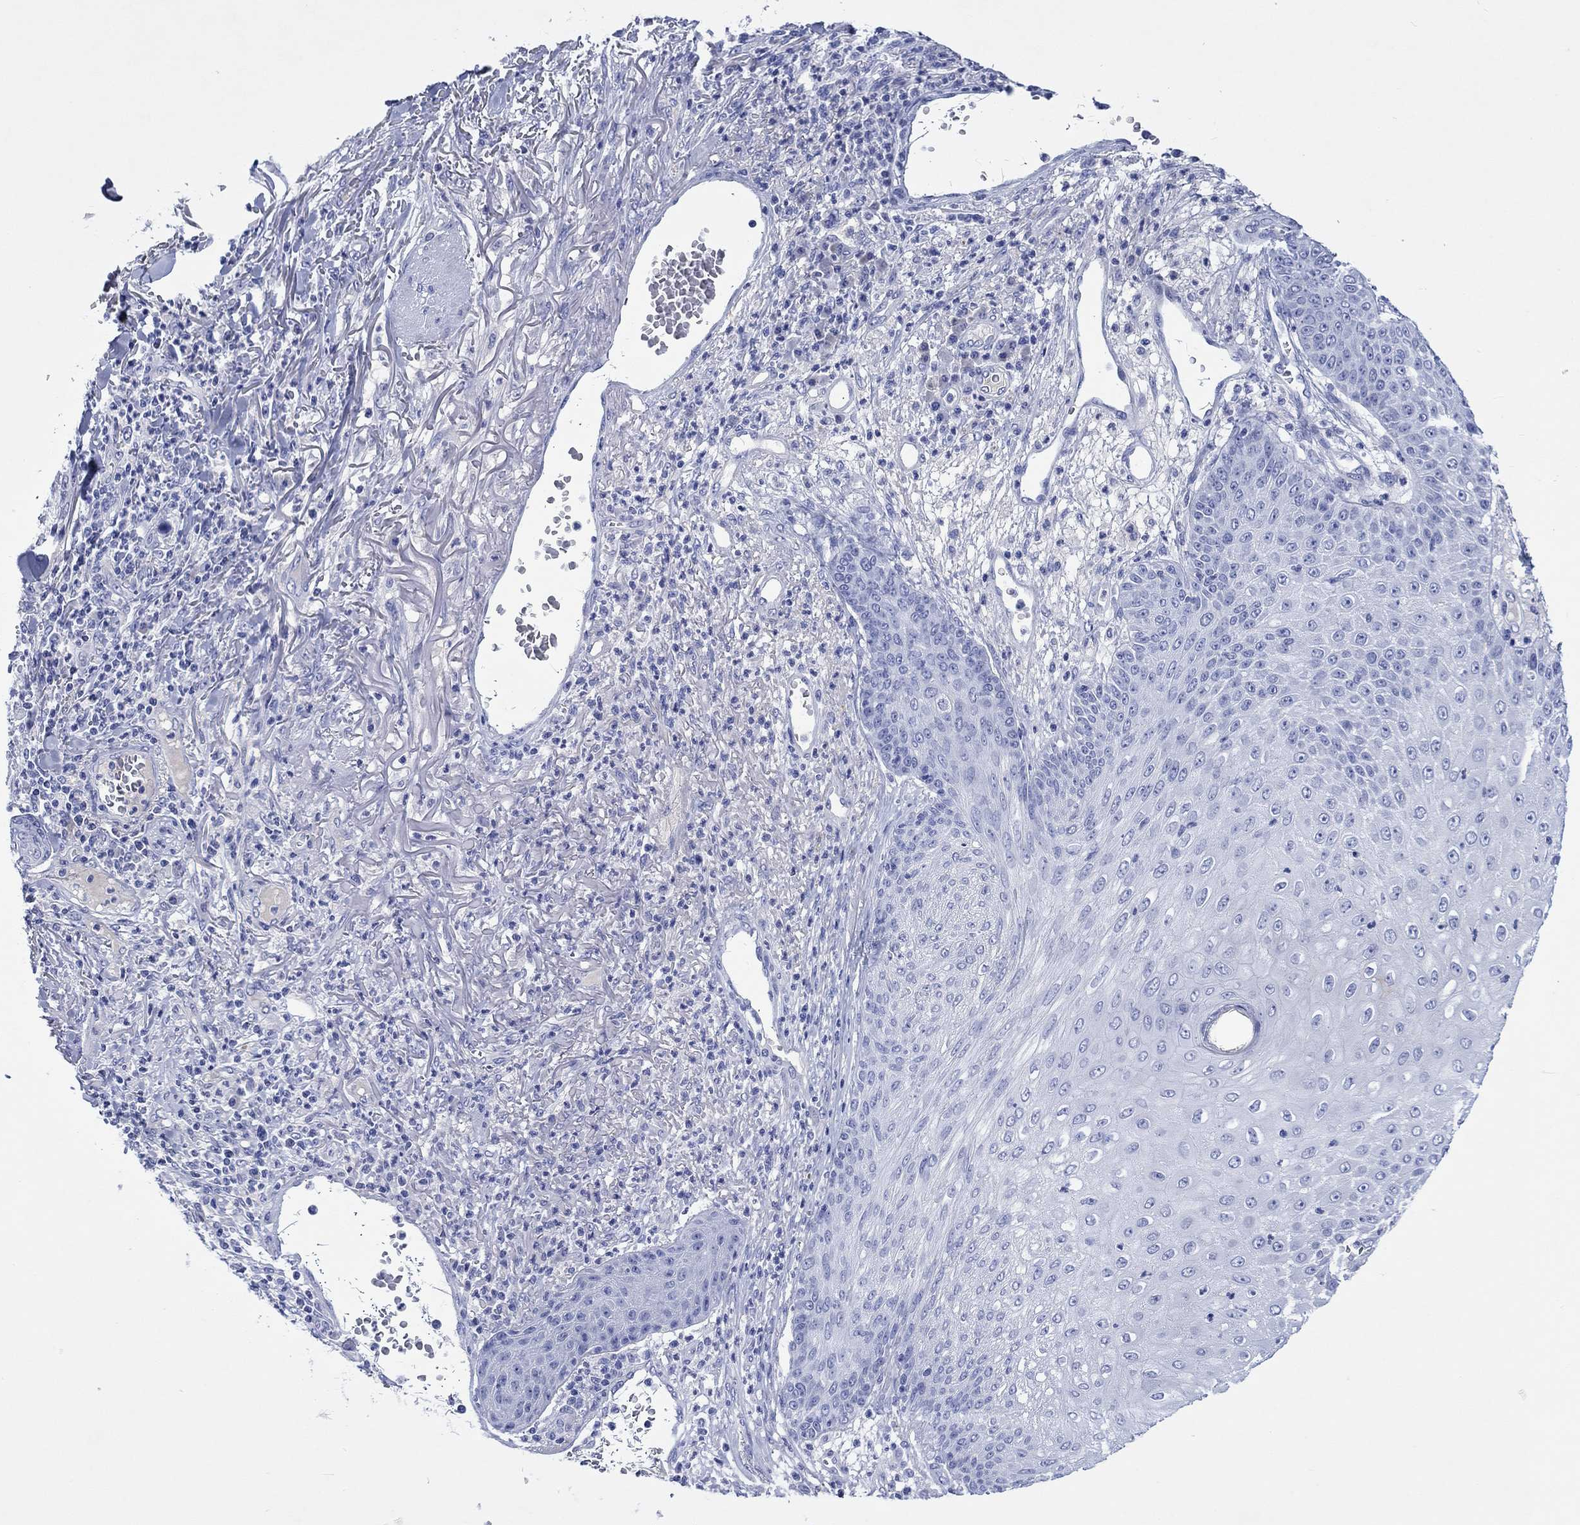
{"staining": {"intensity": "negative", "quantity": "none", "location": "none"}, "tissue": "skin cancer", "cell_type": "Tumor cells", "image_type": "cancer", "snomed": [{"axis": "morphology", "description": "Squamous cell carcinoma, NOS"}, {"axis": "topography", "description": "Skin"}], "caption": "Tumor cells are negative for brown protein staining in skin cancer (squamous cell carcinoma).", "gene": "CACNG3", "patient": {"sex": "male", "age": 82}}